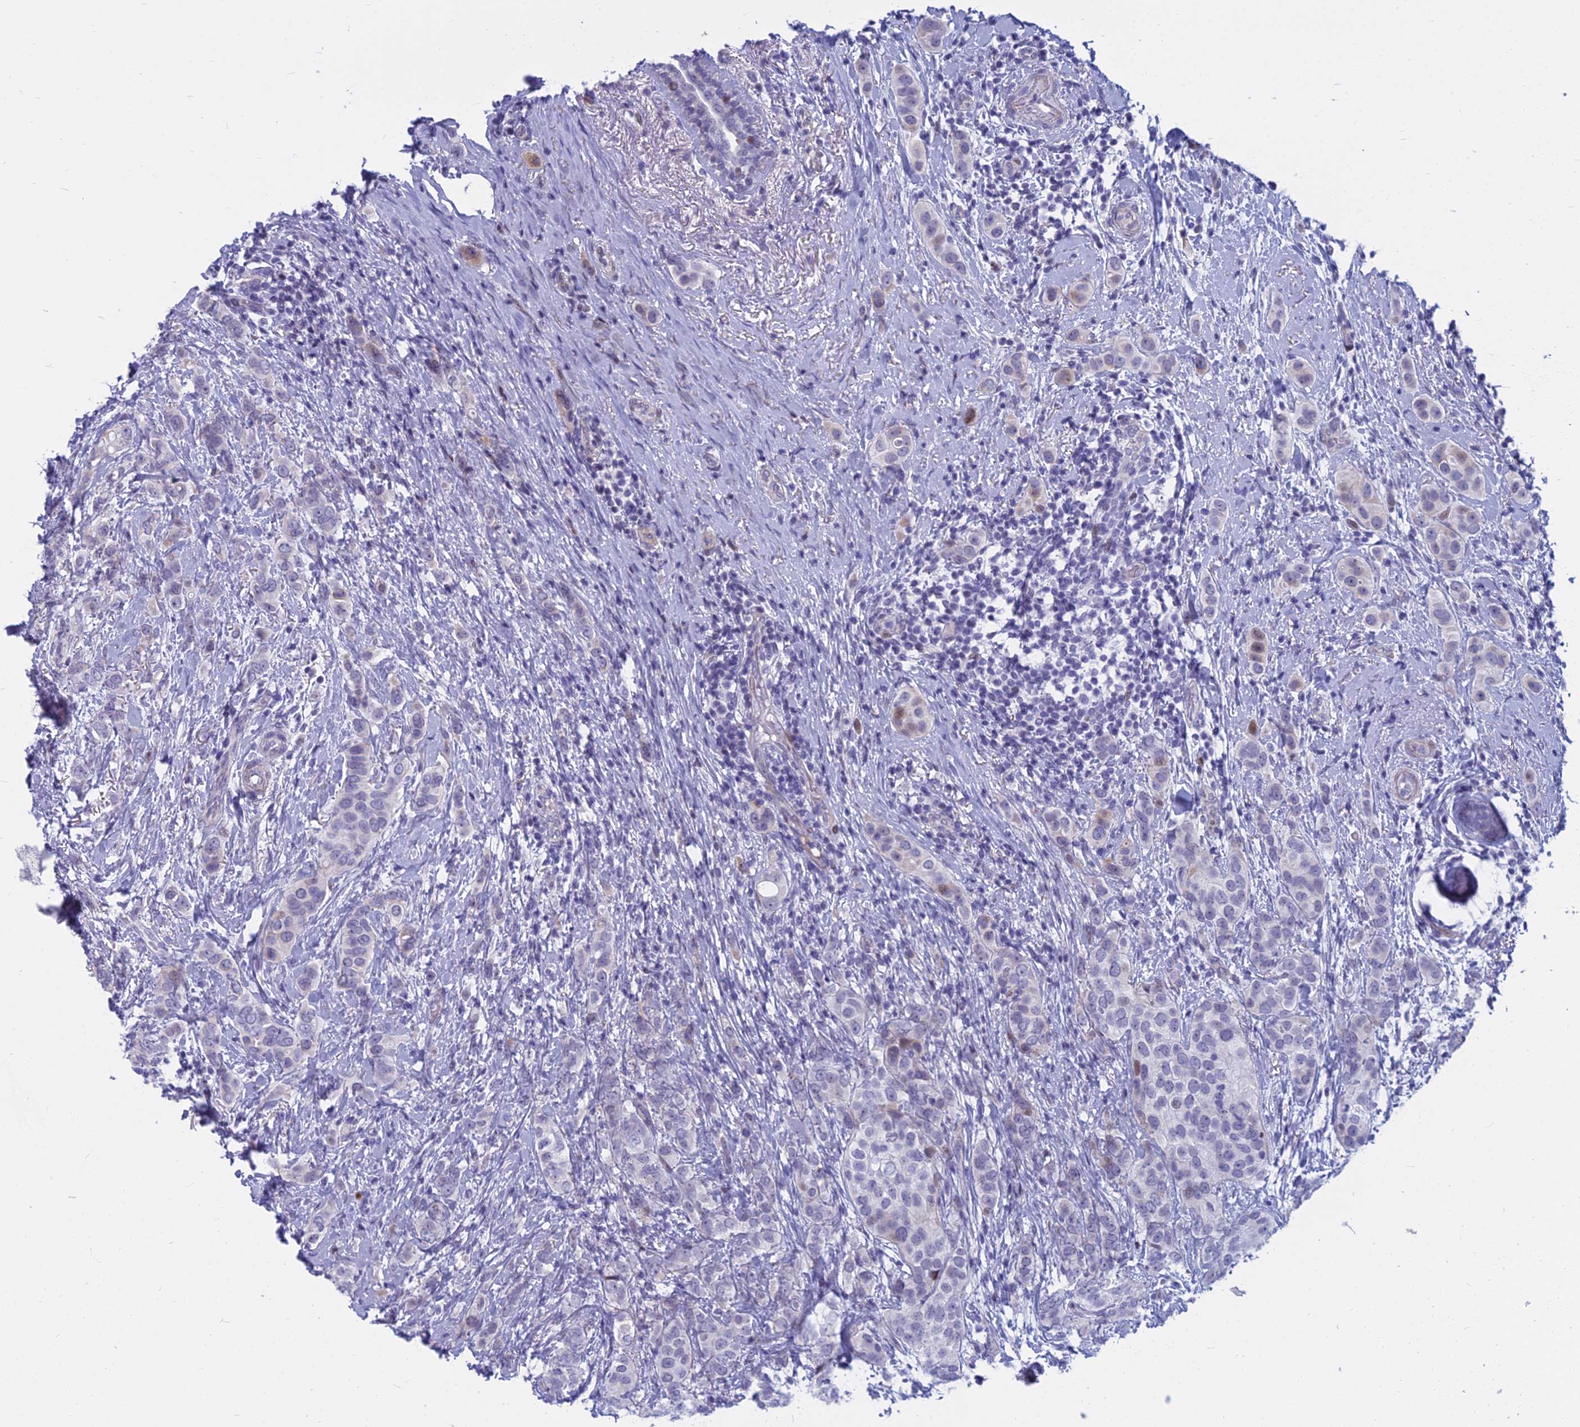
{"staining": {"intensity": "moderate", "quantity": "<25%", "location": "nuclear"}, "tissue": "breast cancer", "cell_type": "Tumor cells", "image_type": "cancer", "snomed": [{"axis": "morphology", "description": "Lobular carcinoma"}, {"axis": "topography", "description": "Breast"}], "caption": "Lobular carcinoma (breast) stained for a protein exhibits moderate nuclear positivity in tumor cells.", "gene": "MYBPC2", "patient": {"sex": "female", "age": 51}}